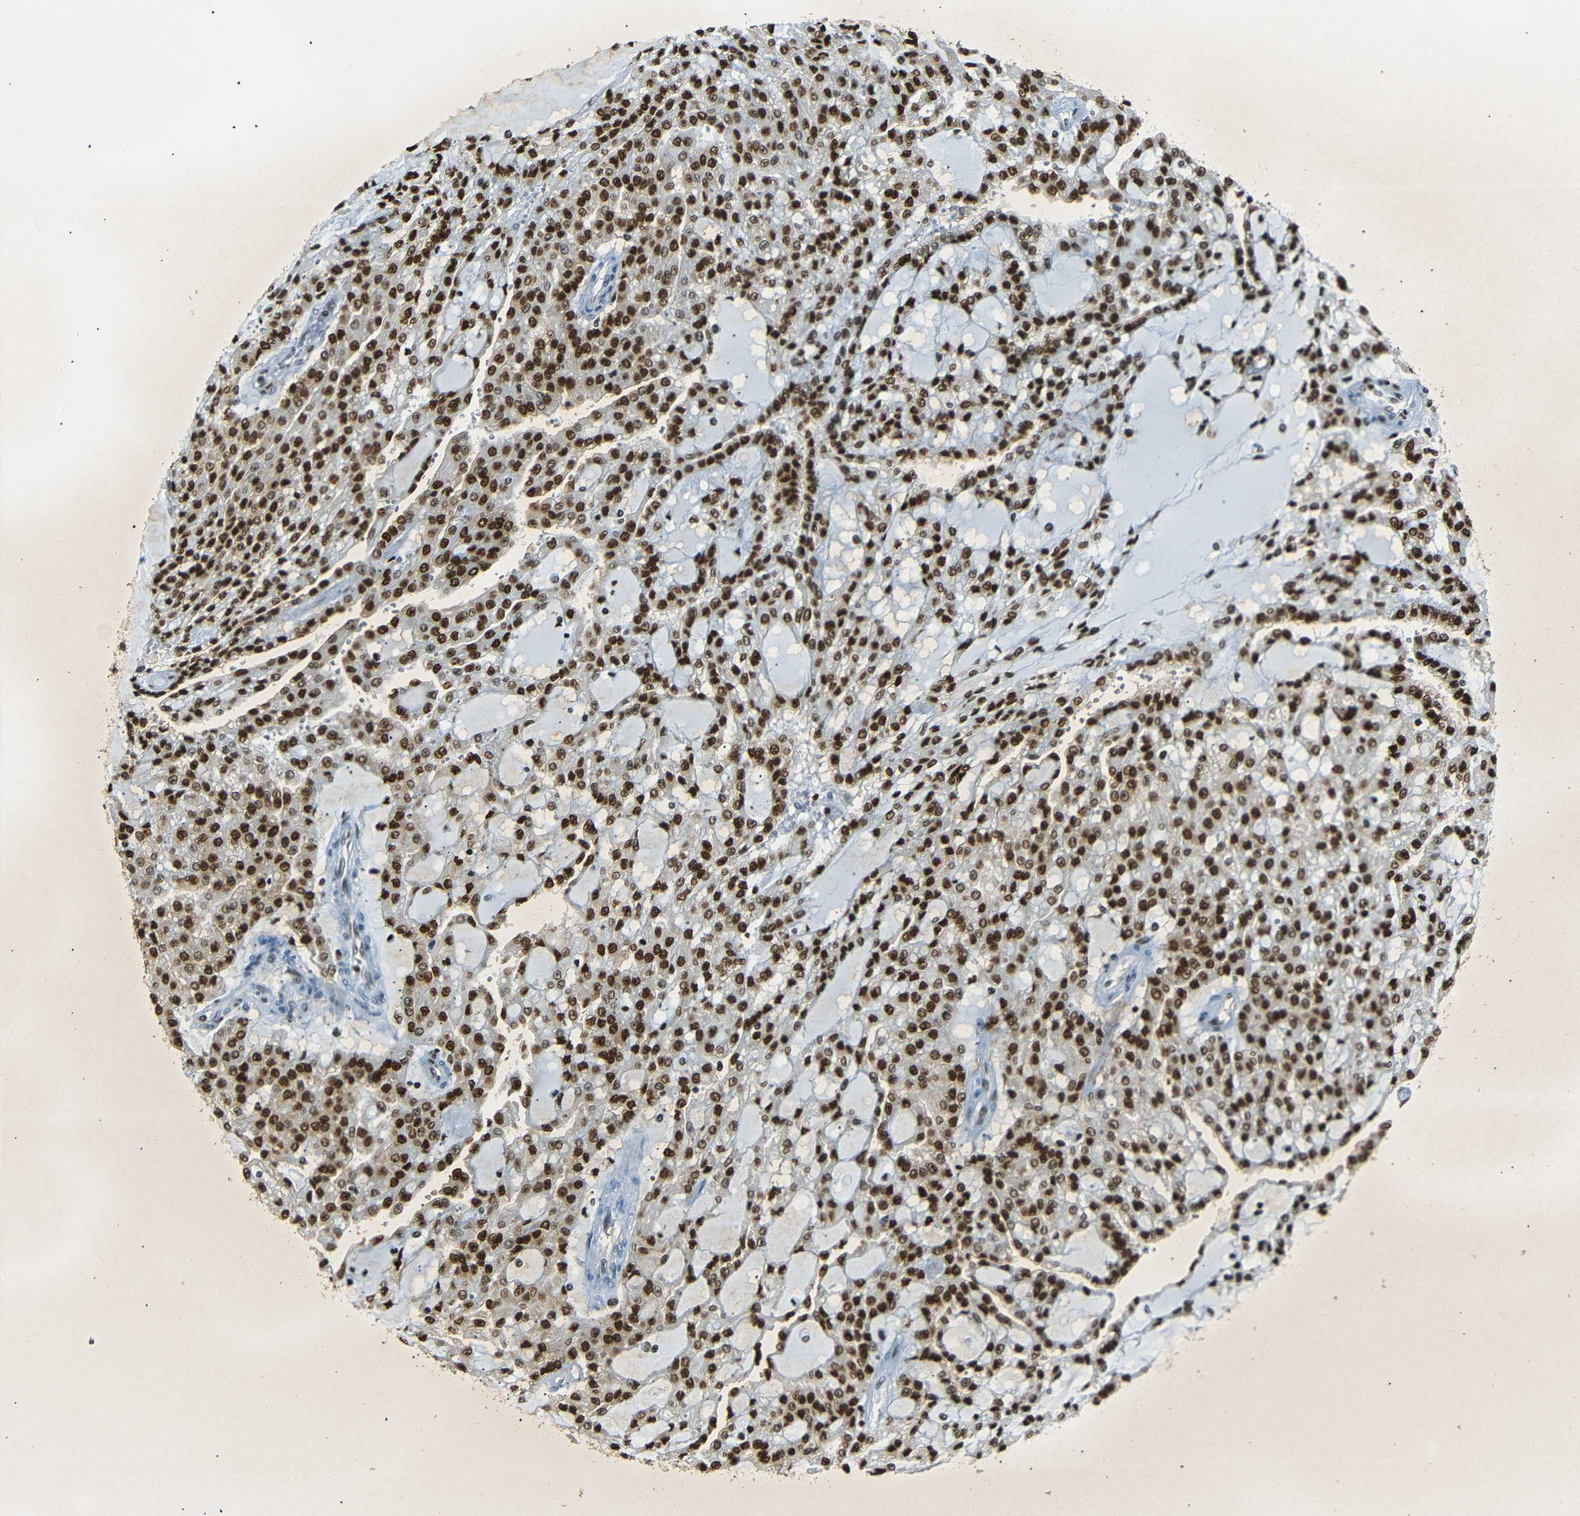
{"staining": {"intensity": "strong", "quantity": ">75%", "location": "nuclear"}, "tissue": "renal cancer", "cell_type": "Tumor cells", "image_type": "cancer", "snomed": [{"axis": "morphology", "description": "Adenocarcinoma, NOS"}, {"axis": "topography", "description": "Kidney"}], "caption": "IHC histopathology image of neoplastic tissue: renal cancer stained using immunohistochemistry (IHC) displays high levels of strong protein expression localized specifically in the nuclear of tumor cells, appearing as a nuclear brown color.", "gene": "HMGN1", "patient": {"sex": "male", "age": 63}}